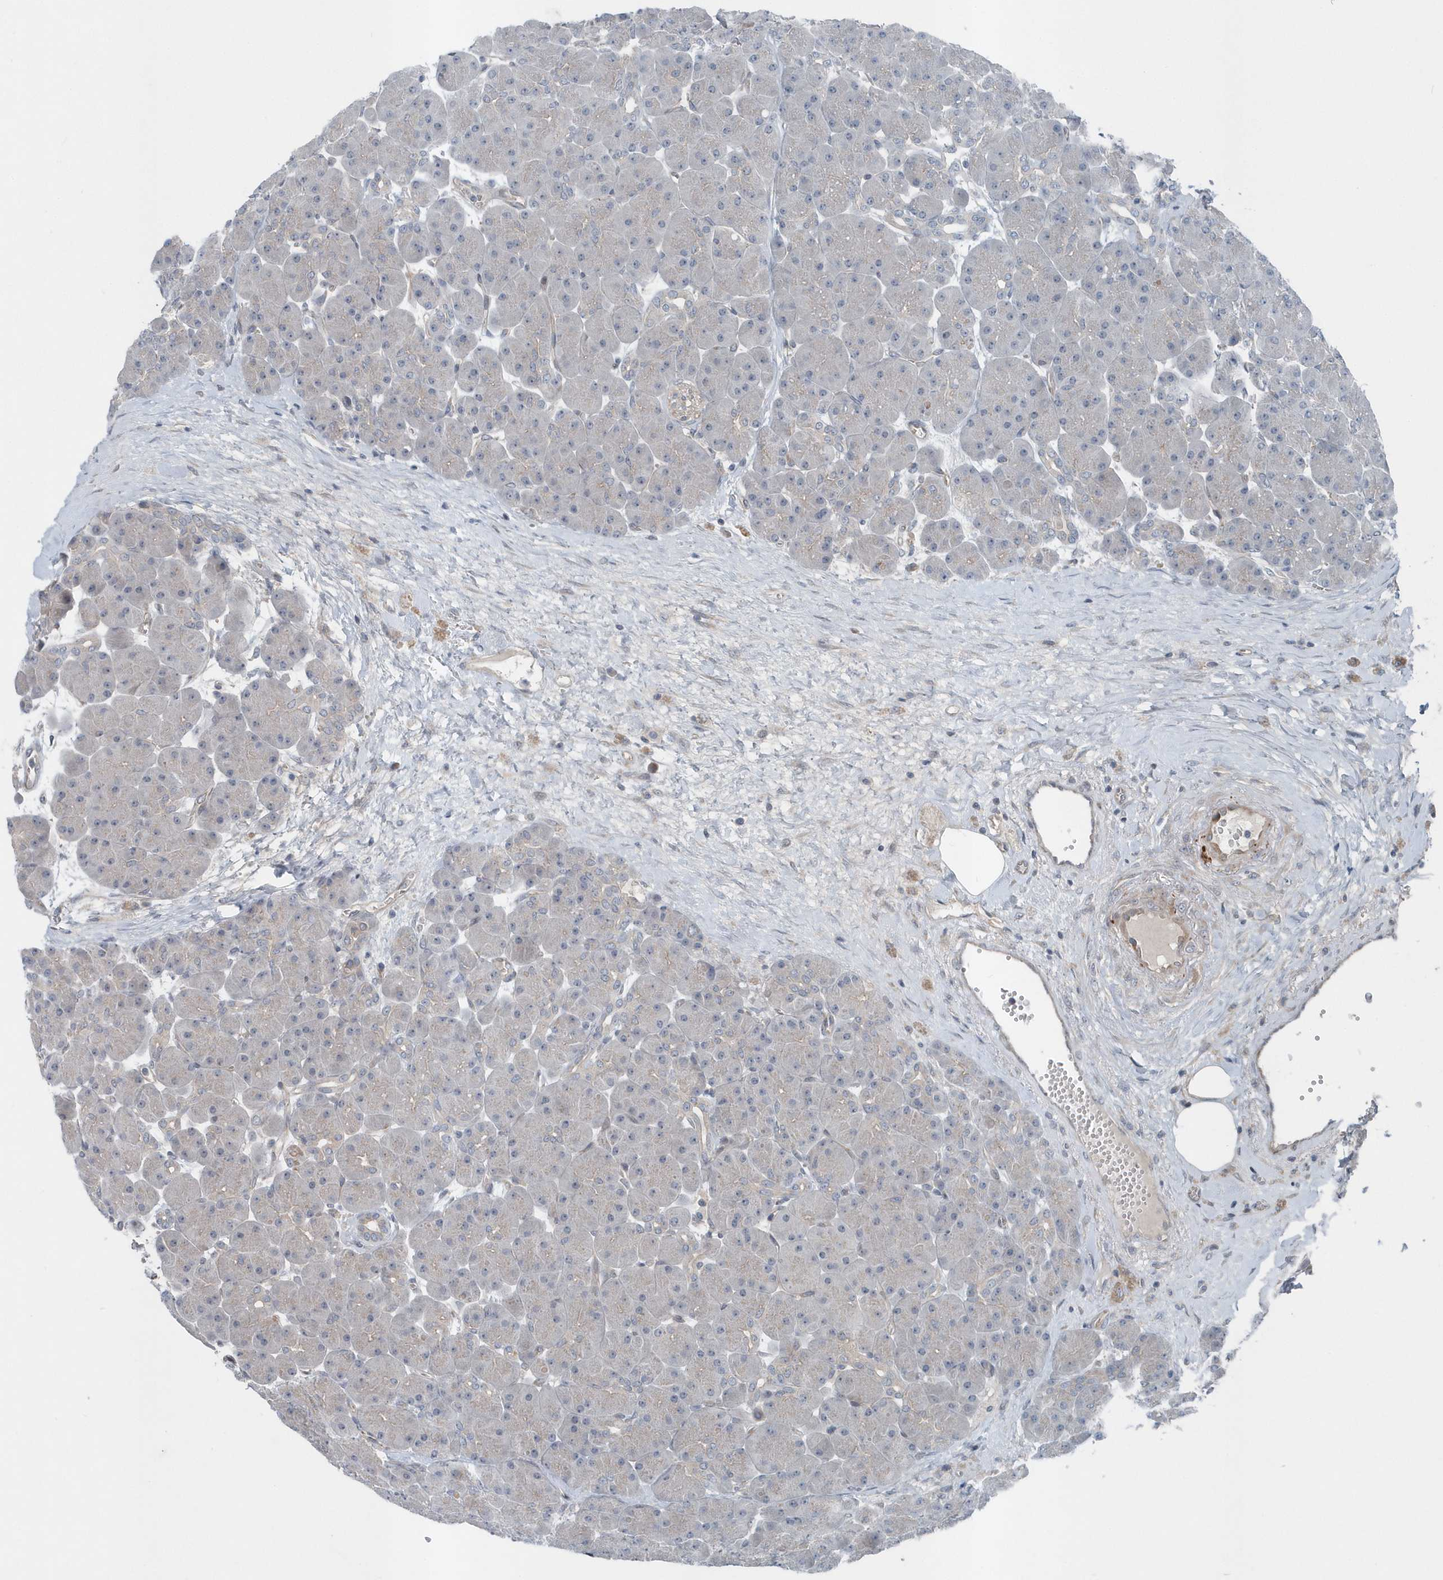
{"staining": {"intensity": "weak", "quantity": "<25%", "location": "cytoplasmic/membranous"}, "tissue": "pancreas", "cell_type": "Exocrine glandular cells", "image_type": "normal", "snomed": [{"axis": "morphology", "description": "Normal tissue, NOS"}, {"axis": "topography", "description": "Pancreas"}], "caption": "DAB (3,3'-diaminobenzidine) immunohistochemical staining of unremarkable human pancreas reveals no significant positivity in exocrine glandular cells.", "gene": "MCC", "patient": {"sex": "male", "age": 66}}